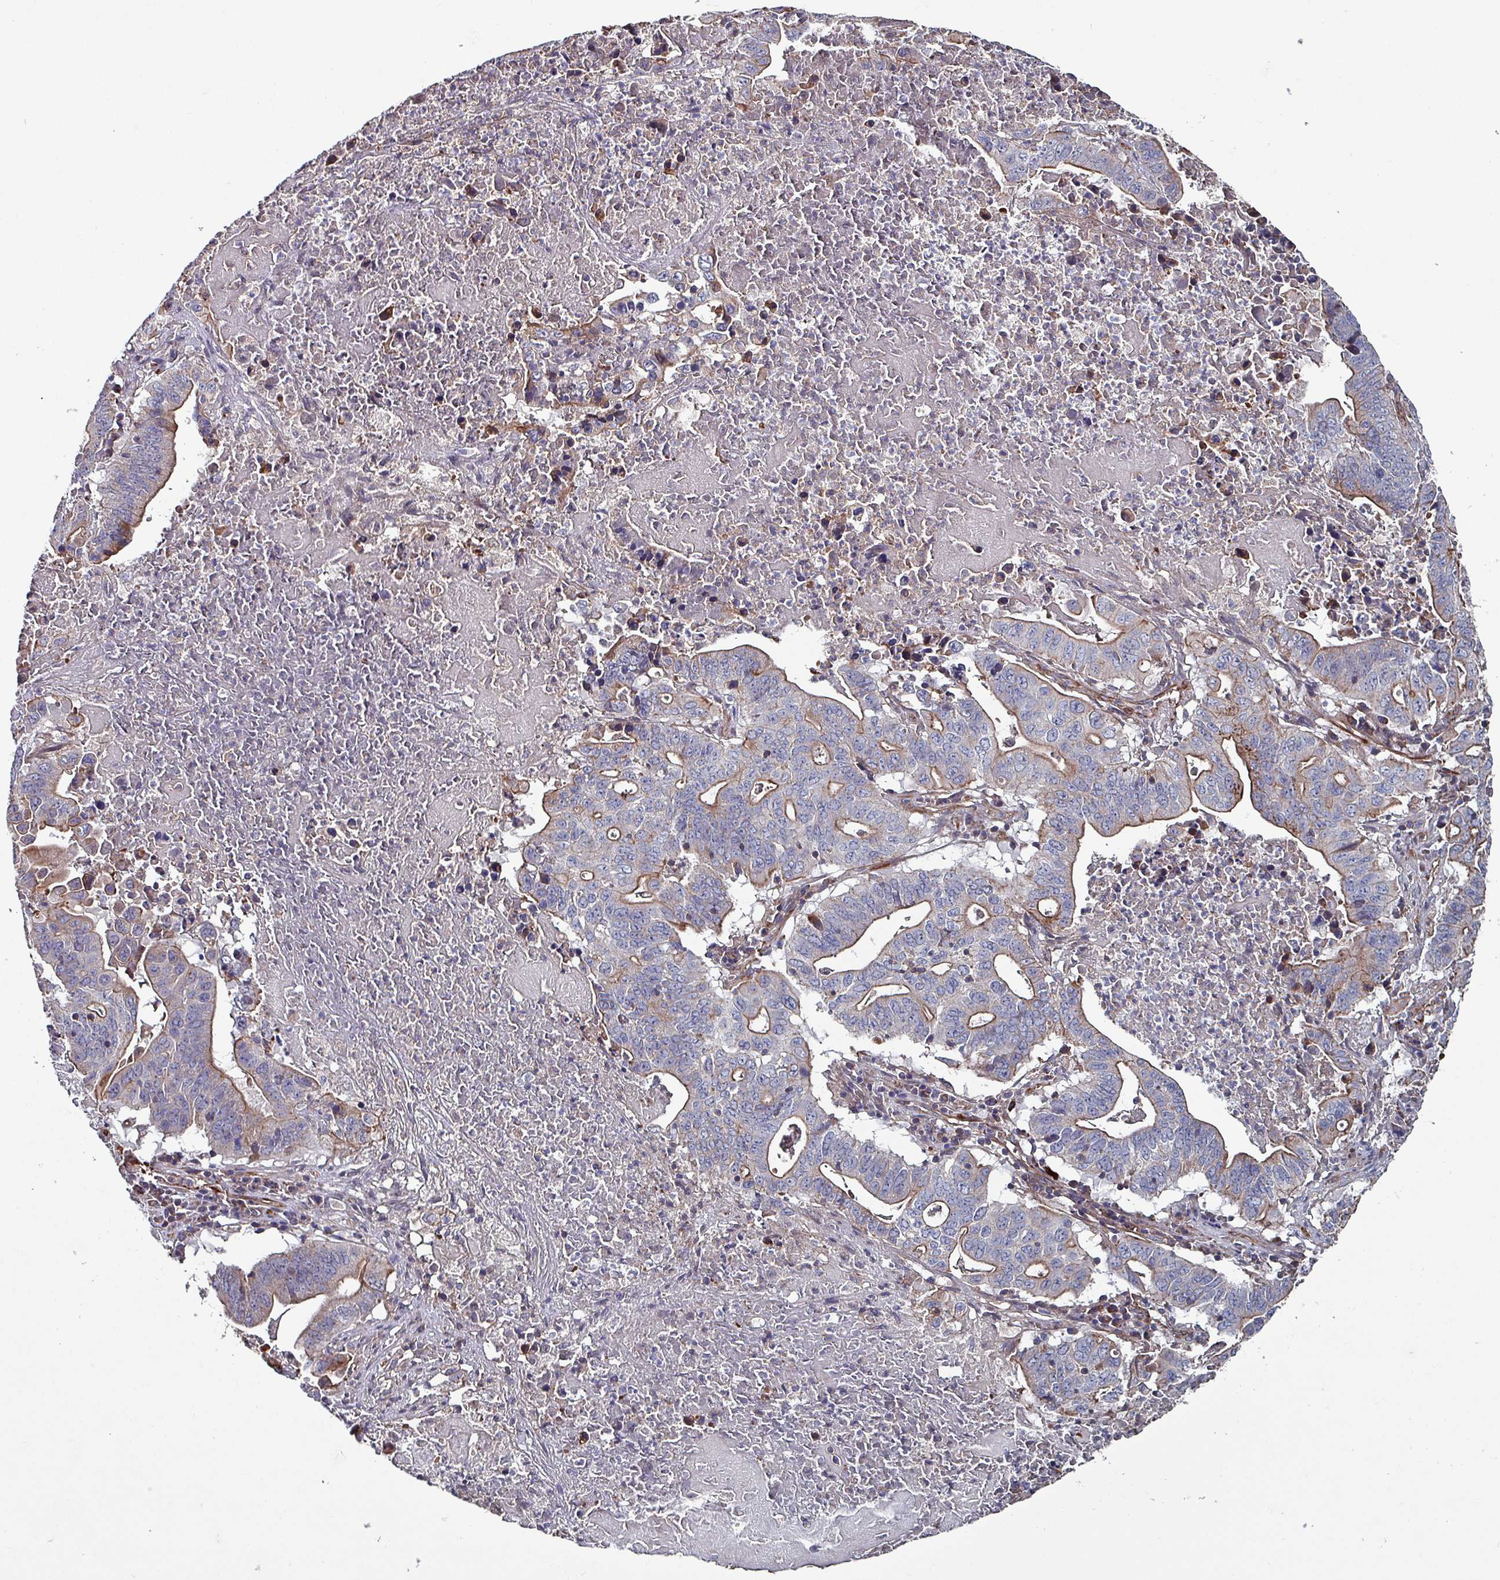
{"staining": {"intensity": "moderate", "quantity": "25%-75%", "location": "cytoplasmic/membranous"}, "tissue": "lung cancer", "cell_type": "Tumor cells", "image_type": "cancer", "snomed": [{"axis": "morphology", "description": "Adenocarcinoma, NOS"}, {"axis": "topography", "description": "Lung"}], "caption": "Brown immunohistochemical staining in human lung cancer (adenocarcinoma) exhibits moderate cytoplasmic/membranous expression in about 25%-75% of tumor cells.", "gene": "ANO10", "patient": {"sex": "female", "age": 60}}